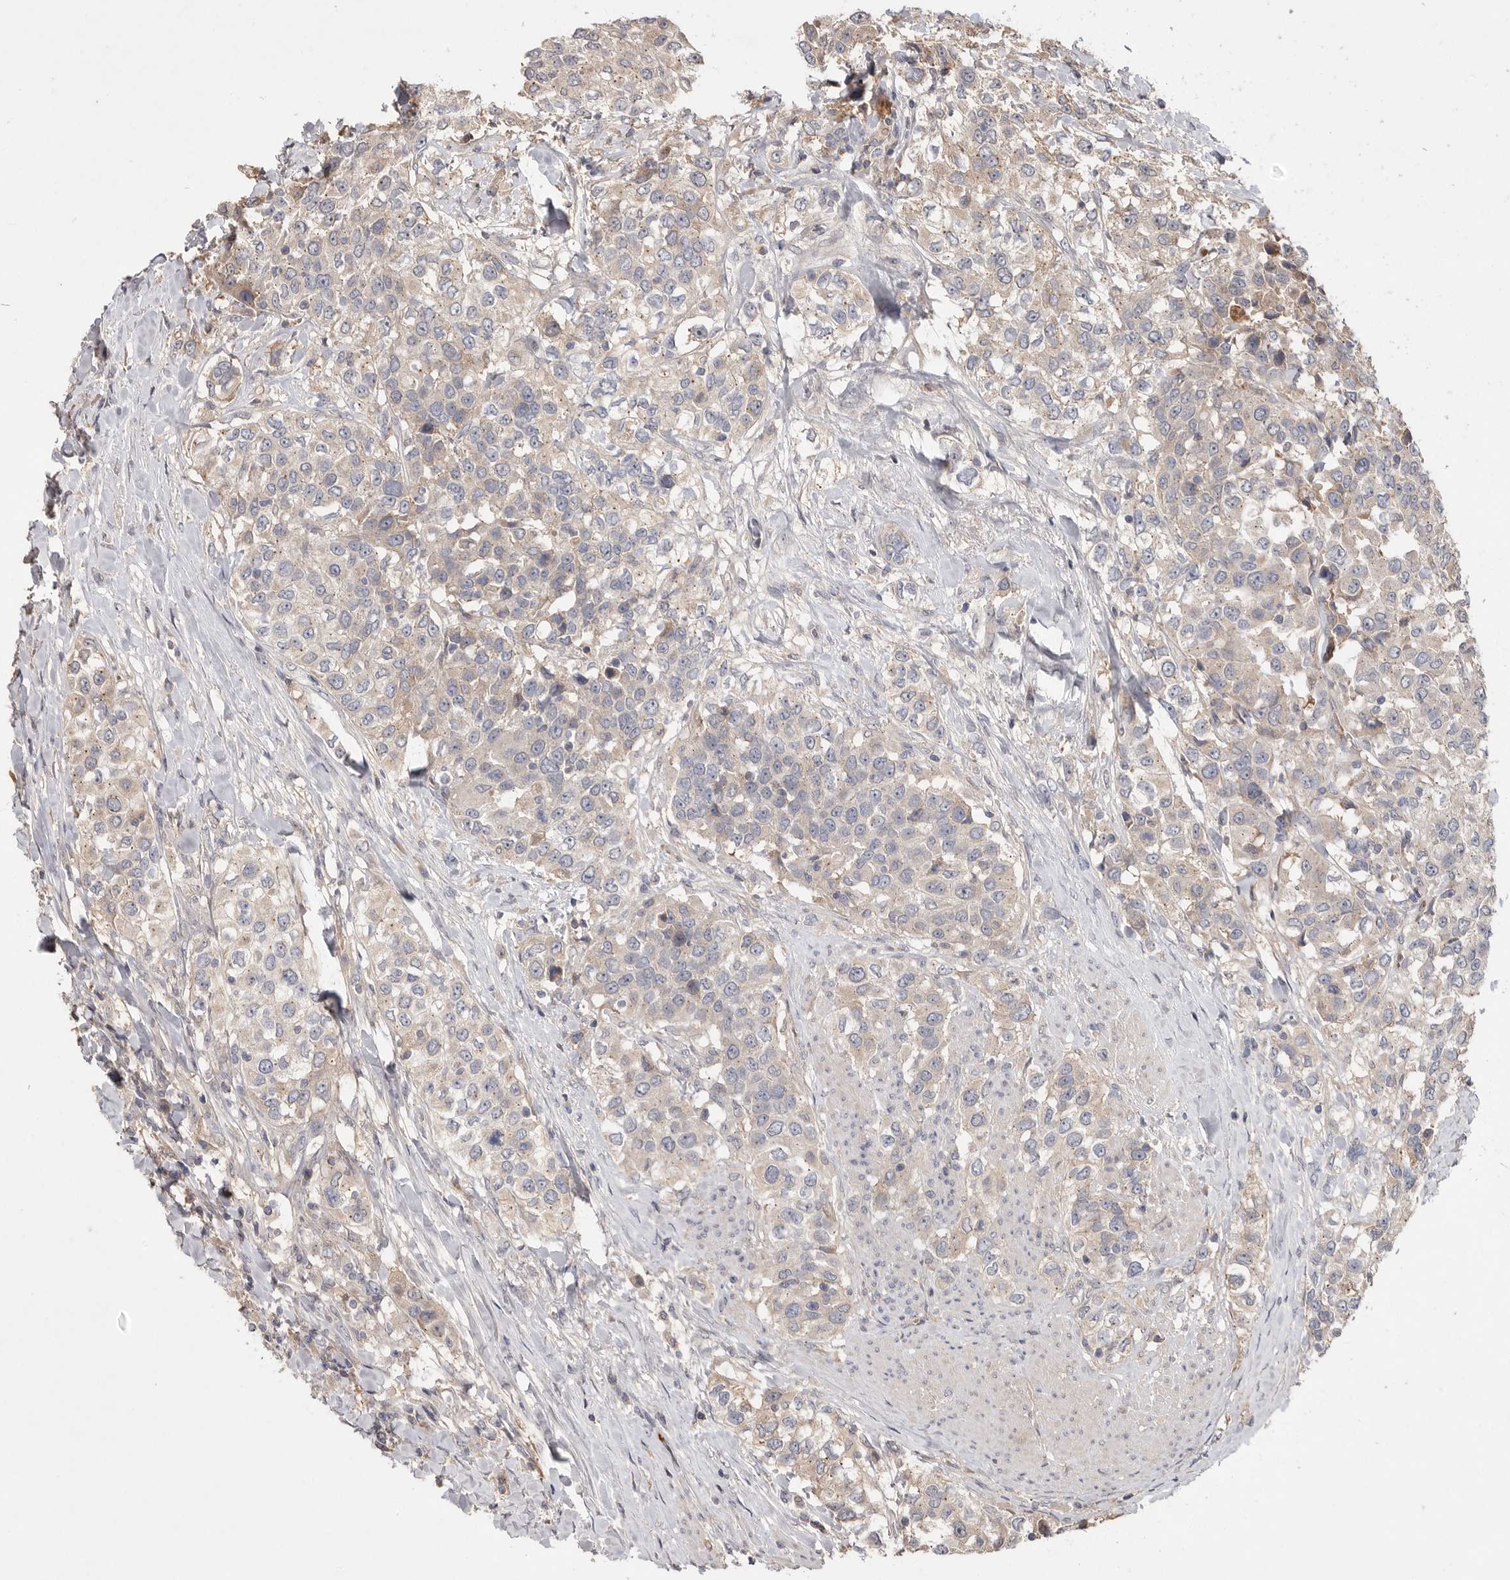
{"staining": {"intensity": "negative", "quantity": "none", "location": "none"}, "tissue": "urothelial cancer", "cell_type": "Tumor cells", "image_type": "cancer", "snomed": [{"axis": "morphology", "description": "Urothelial carcinoma, High grade"}, {"axis": "topography", "description": "Urinary bladder"}], "caption": "IHC histopathology image of neoplastic tissue: human urothelial cancer stained with DAB (3,3'-diaminobenzidine) reveals no significant protein positivity in tumor cells.", "gene": "VN1R4", "patient": {"sex": "female", "age": 80}}